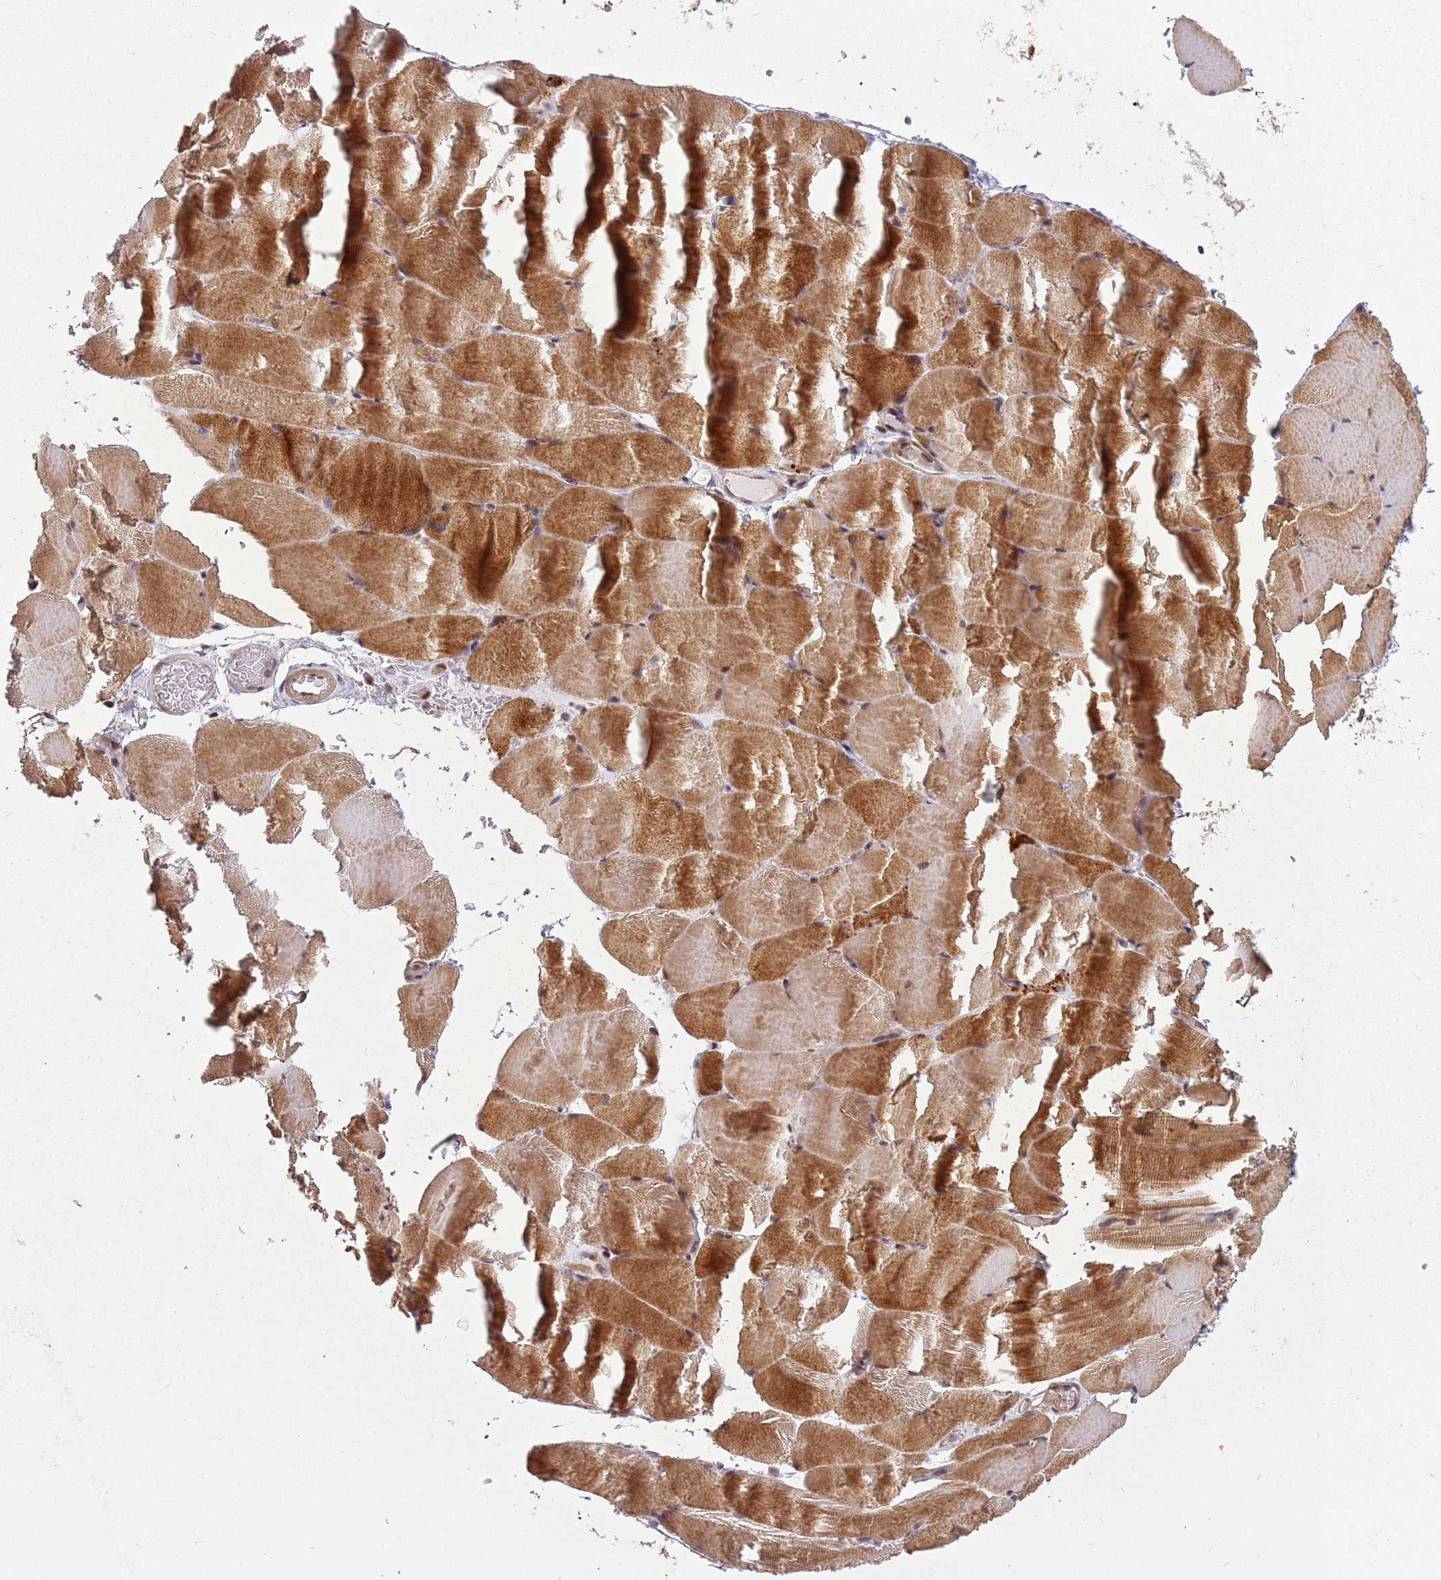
{"staining": {"intensity": "moderate", "quantity": "25%-75%", "location": "cytoplasmic/membranous"}, "tissue": "skeletal muscle", "cell_type": "Myocytes", "image_type": "normal", "snomed": [{"axis": "morphology", "description": "Normal tissue, NOS"}, {"axis": "topography", "description": "Skeletal muscle"}, {"axis": "topography", "description": "Parathyroid gland"}], "caption": "Moderate cytoplasmic/membranous protein positivity is appreciated in about 25%-75% of myocytes in skeletal muscle. (DAB = brown stain, brightfield microscopy at high magnification).", "gene": "CHURC1", "patient": {"sex": "female", "age": 37}}